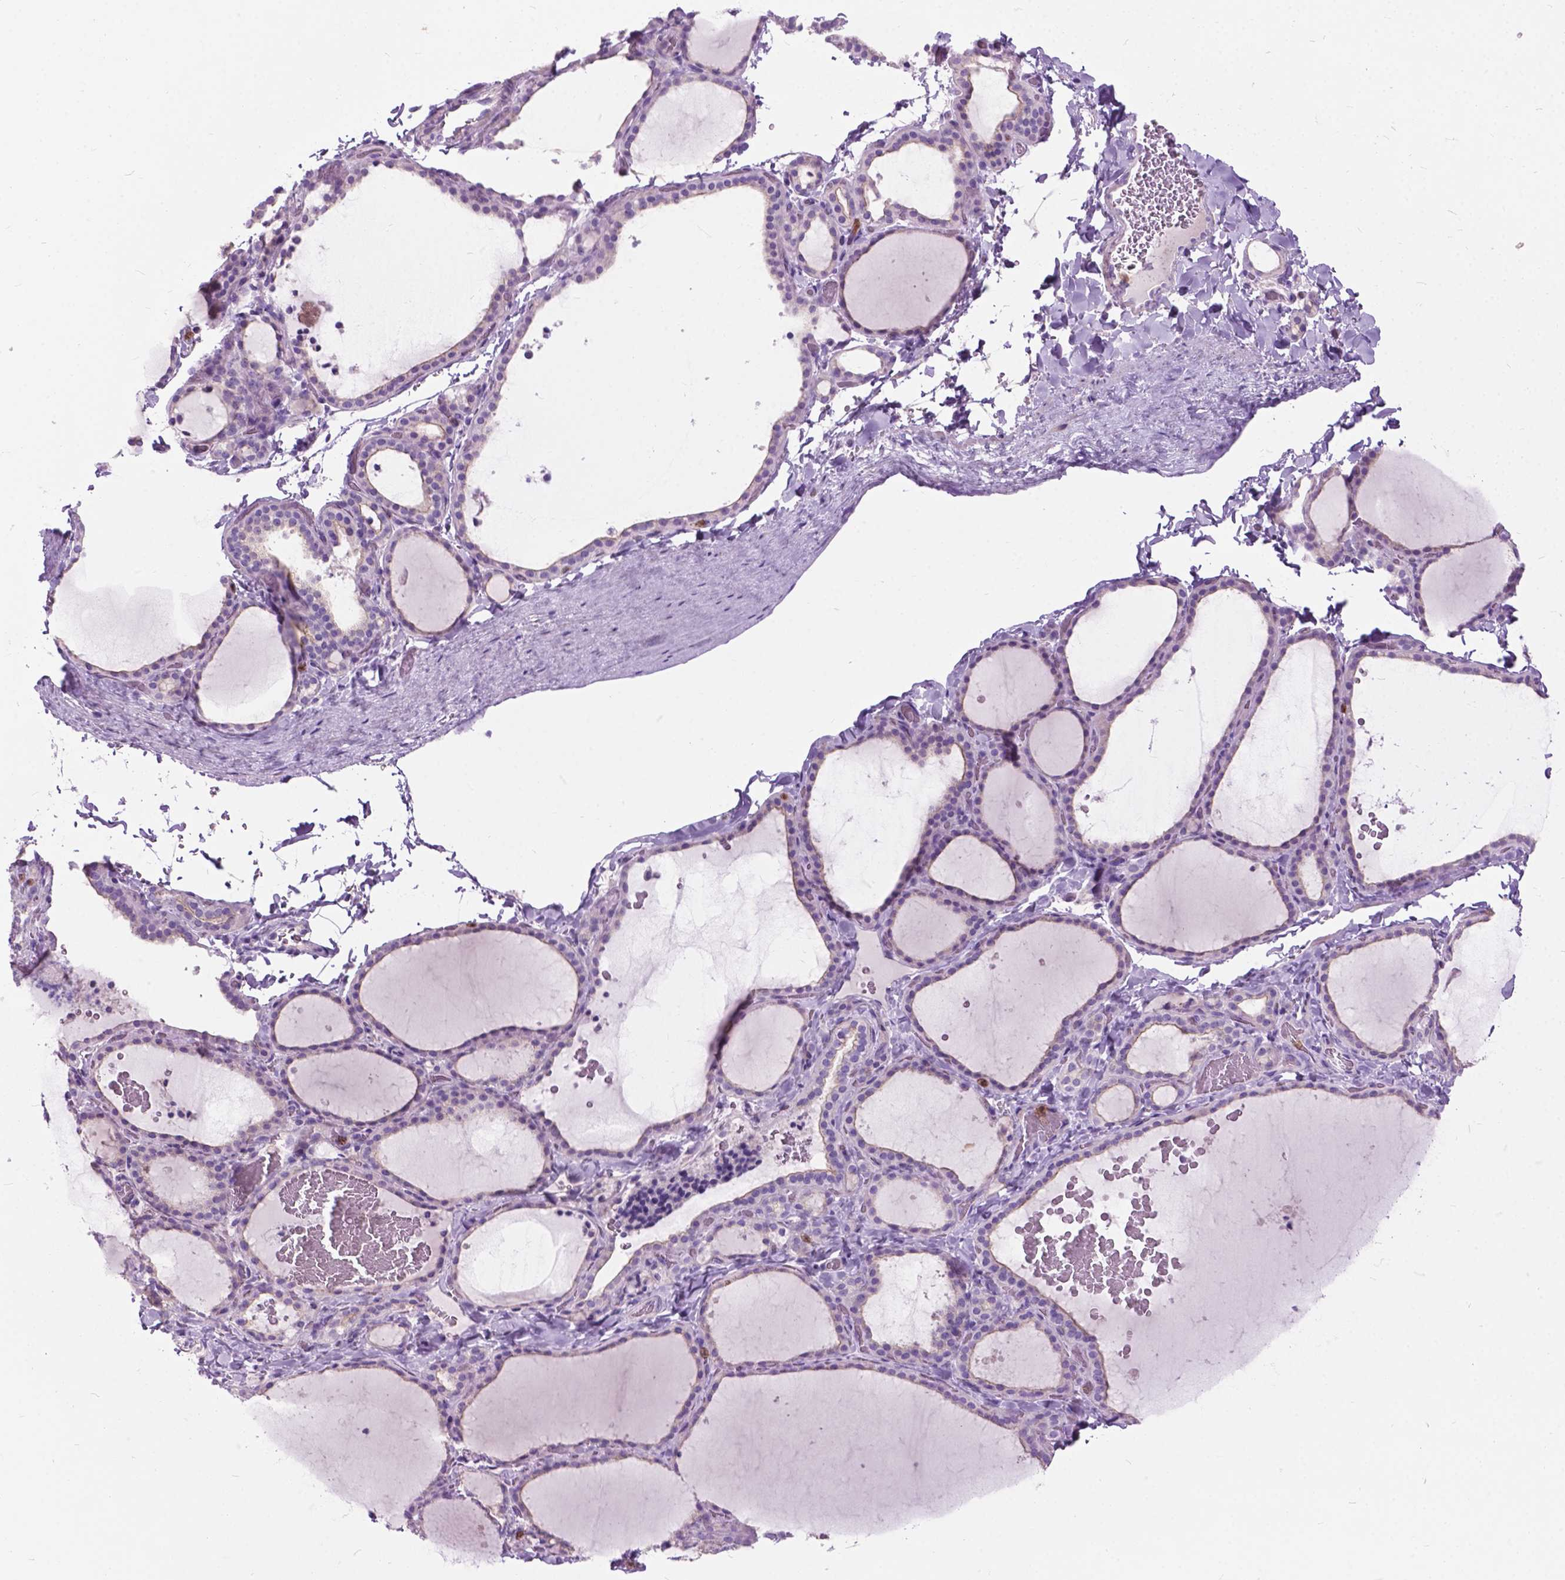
{"staining": {"intensity": "negative", "quantity": "none", "location": "none"}, "tissue": "thyroid gland", "cell_type": "Glandular cells", "image_type": "normal", "snomed": [{"axis": "morphology", "description": "Normal tissue, NOS"}, {"axis": "topography", "description": "Thyroid gland"}], "caption": "Glandular cells are negative for protein expression in normal human thyroid gland. Nuclei are stained in blue.", "gene": "PRR35", "patient": {"sex": "female", "age": 22}}